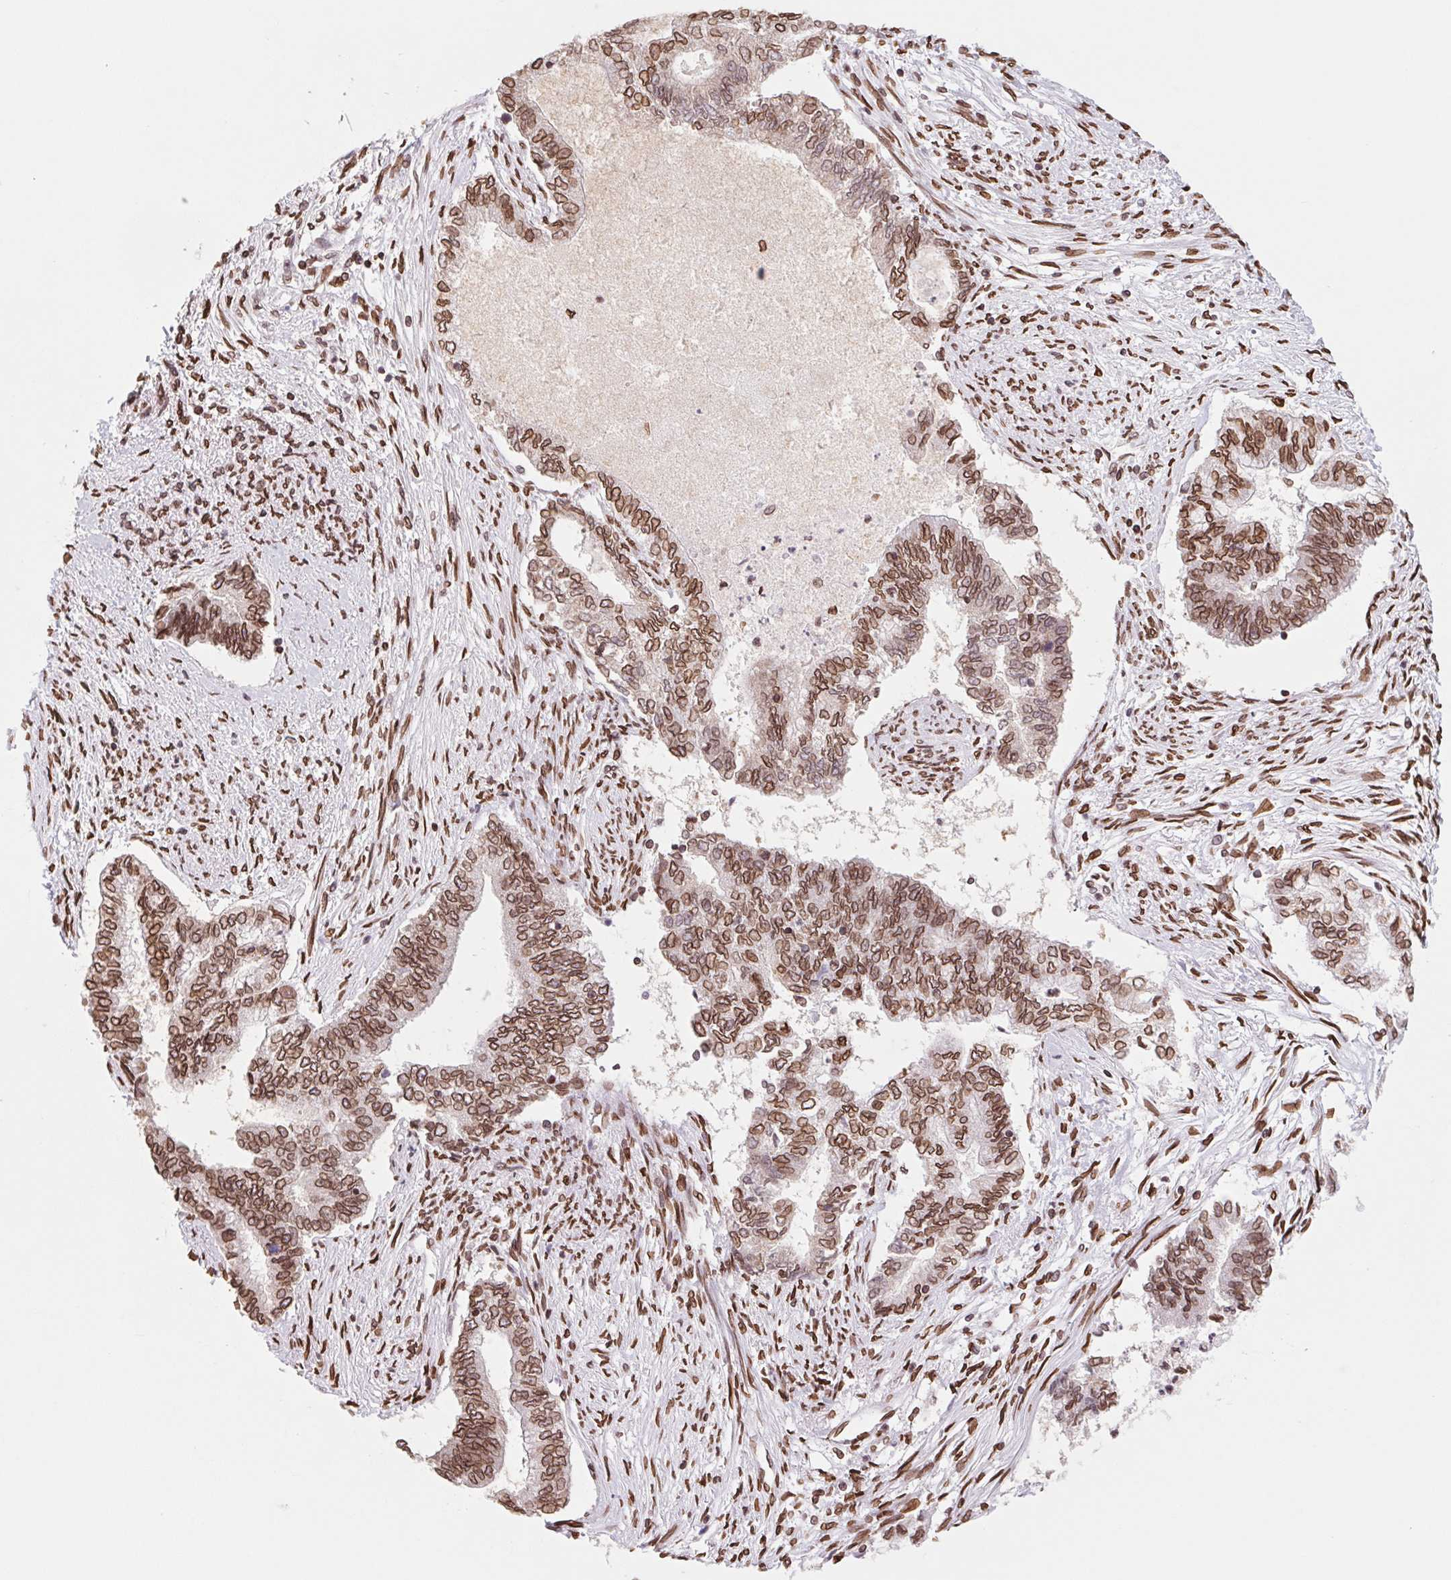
{"staining": {"intensity": "strong", "quantity": ">75%", "location": "cytoplasmic/membranous,nuclear"}, "tissue": "endometrial cancer", "cell_type": "Tumor cells", "image_type": "cancer", "snomed": [{"axis": "morphology", "description": "Adenocarcinoma, NOS"}, {"axis": "topography", "description": "Endometrium"}], "caption": "This micrograph shows immunohistochemistry staining of human endometrial adenocarcinoma, with high strong cytoplasmic/membranous and nuclear expression in approximately >75% of tumor cells.", "gene": "LMNB2", "patient": {"sex": "female", "age": 65}}